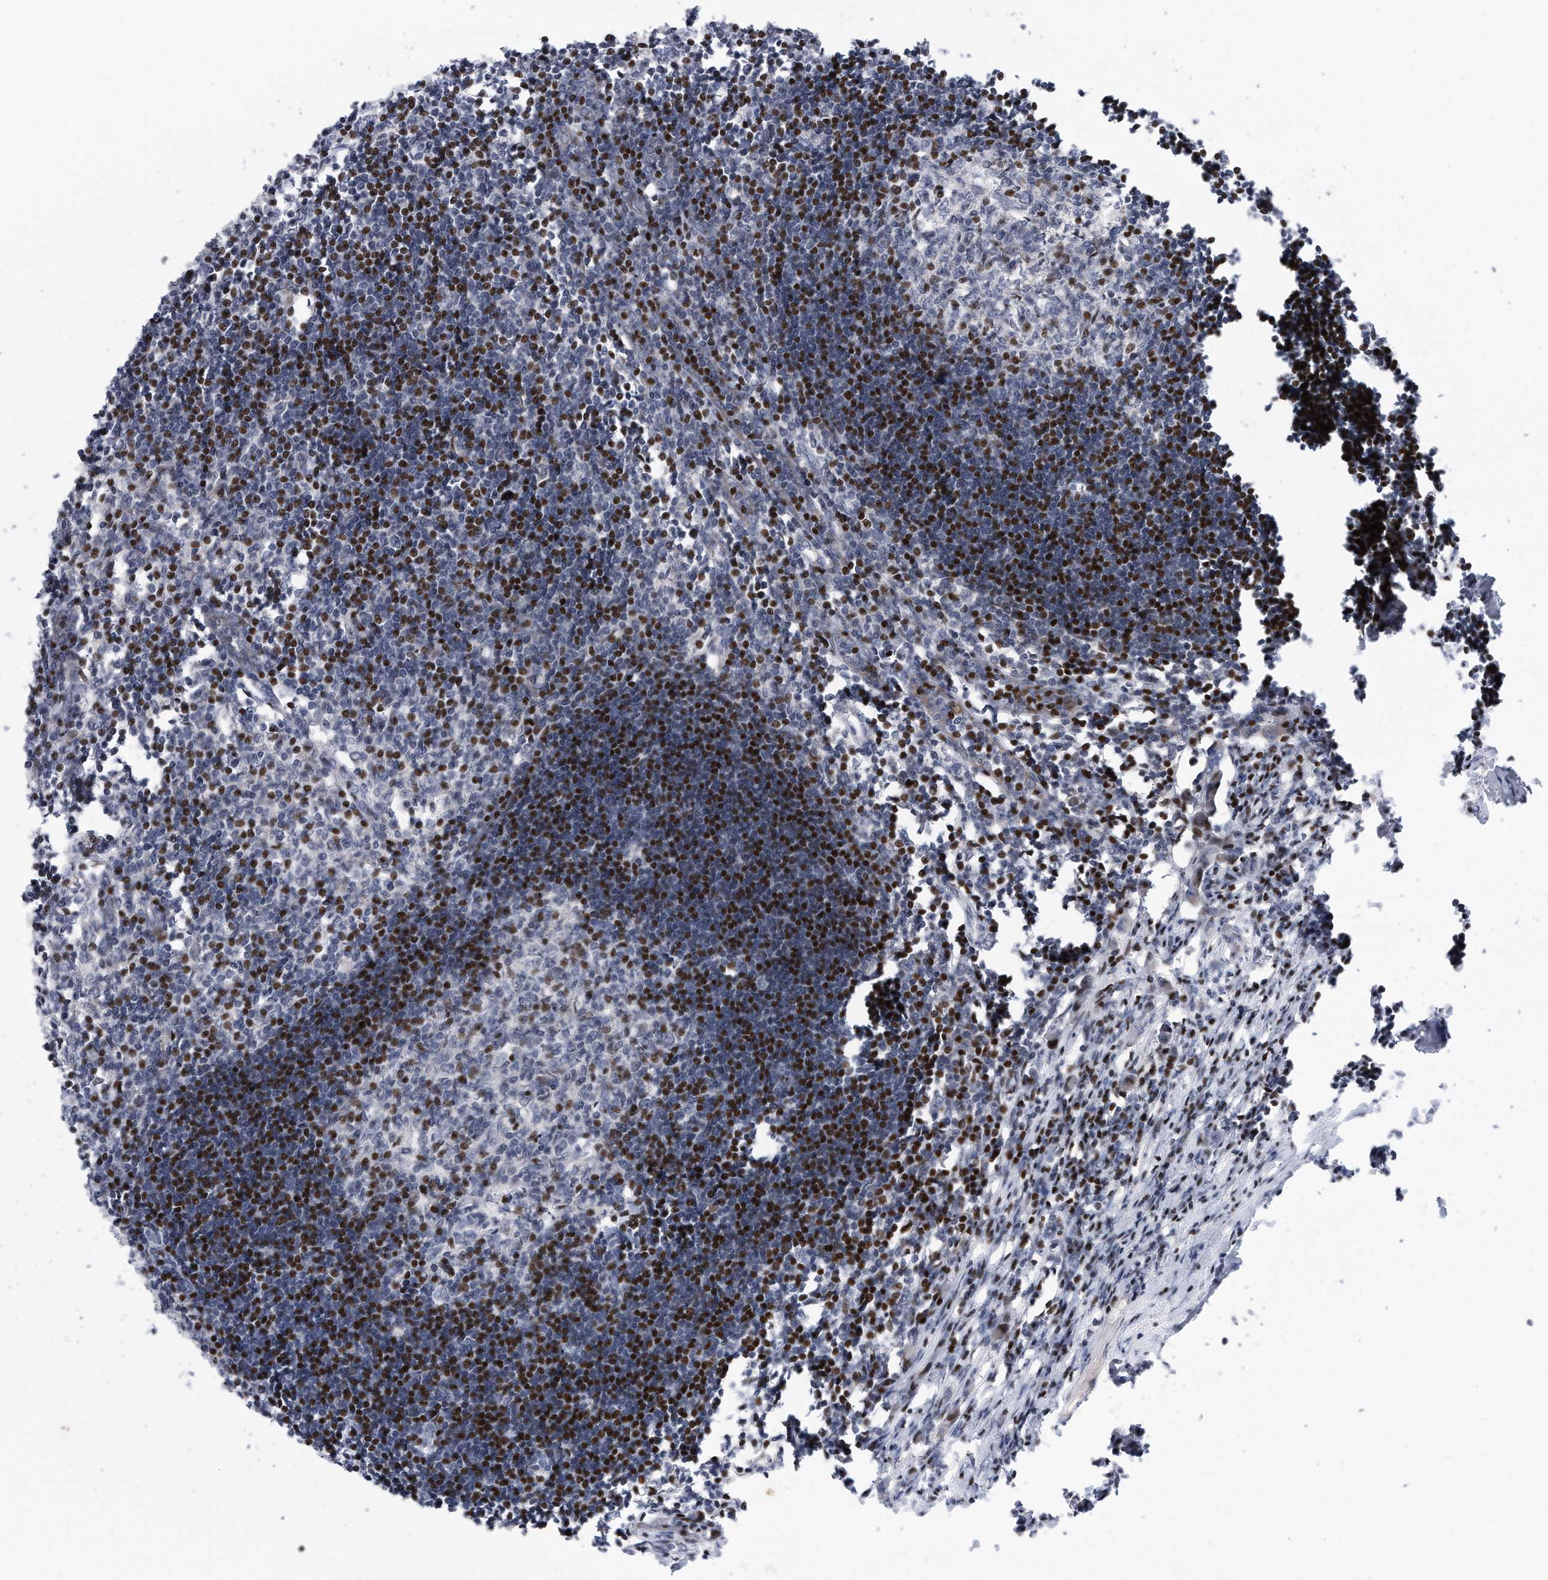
{"staining": {"intensity": "negative", "quantity": "none", "location": "none"}, "tissue": "lymph node", "cell_type": "Germinal center cells", "image_type": "normal", "snomed": [{"axis": "morphology", "description": "Normal tissue, NOS"}, {"axis": "morphology", "description": "Malignant melanoma, Metastatic site"}, {"axis": "topography", "description": "Lymph node"}], "caption": "Lymph node stained for a protein using immunohistochemistry (IHC) reveals no staining germinal center cells.", "gene": "CDH12", "patient": {"sex": "male", "age": 41}}